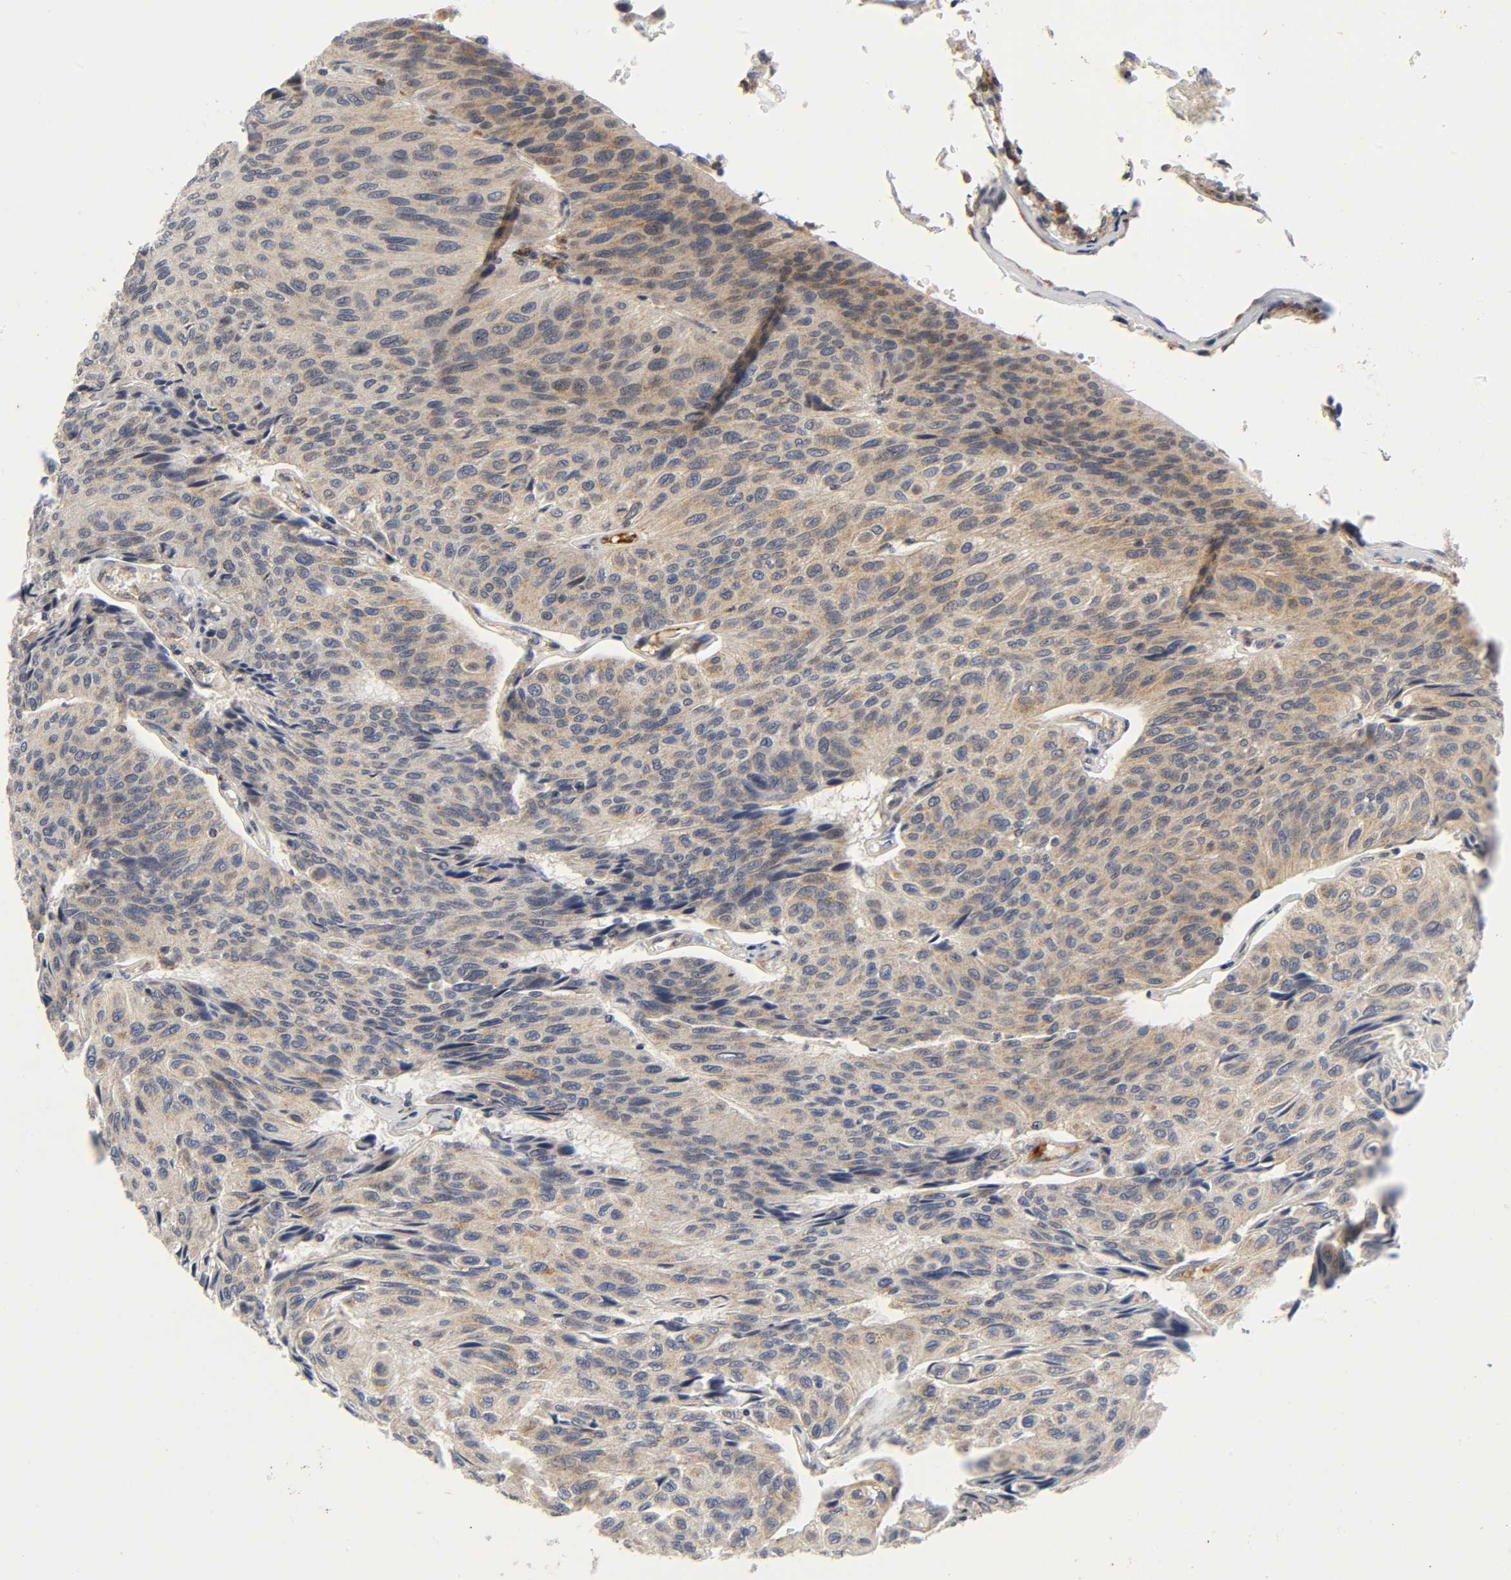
{"staining": {"intensity": "weak", "quantity": ">75%", "location": "cytoplasmic/membranous"}, "tissue": "urothelial cancer", "cell_type": "Tumor cells", "image_type": "cancer", "snomed": [{"axis": "morphology", "description": "Urothelial carcinoma, High grade"}, {"axis": "topography", "description": "Urinary bladder"}], "caption": "Immunohistochemical staining of human high-grade urothelial carcinoma demonstrates low levels of weak cytoplasmic/membranous protein staining in approximately >75% of tumor cells.", "gene": "NRP1", "patient": {"sex": "male", "age": 66}}